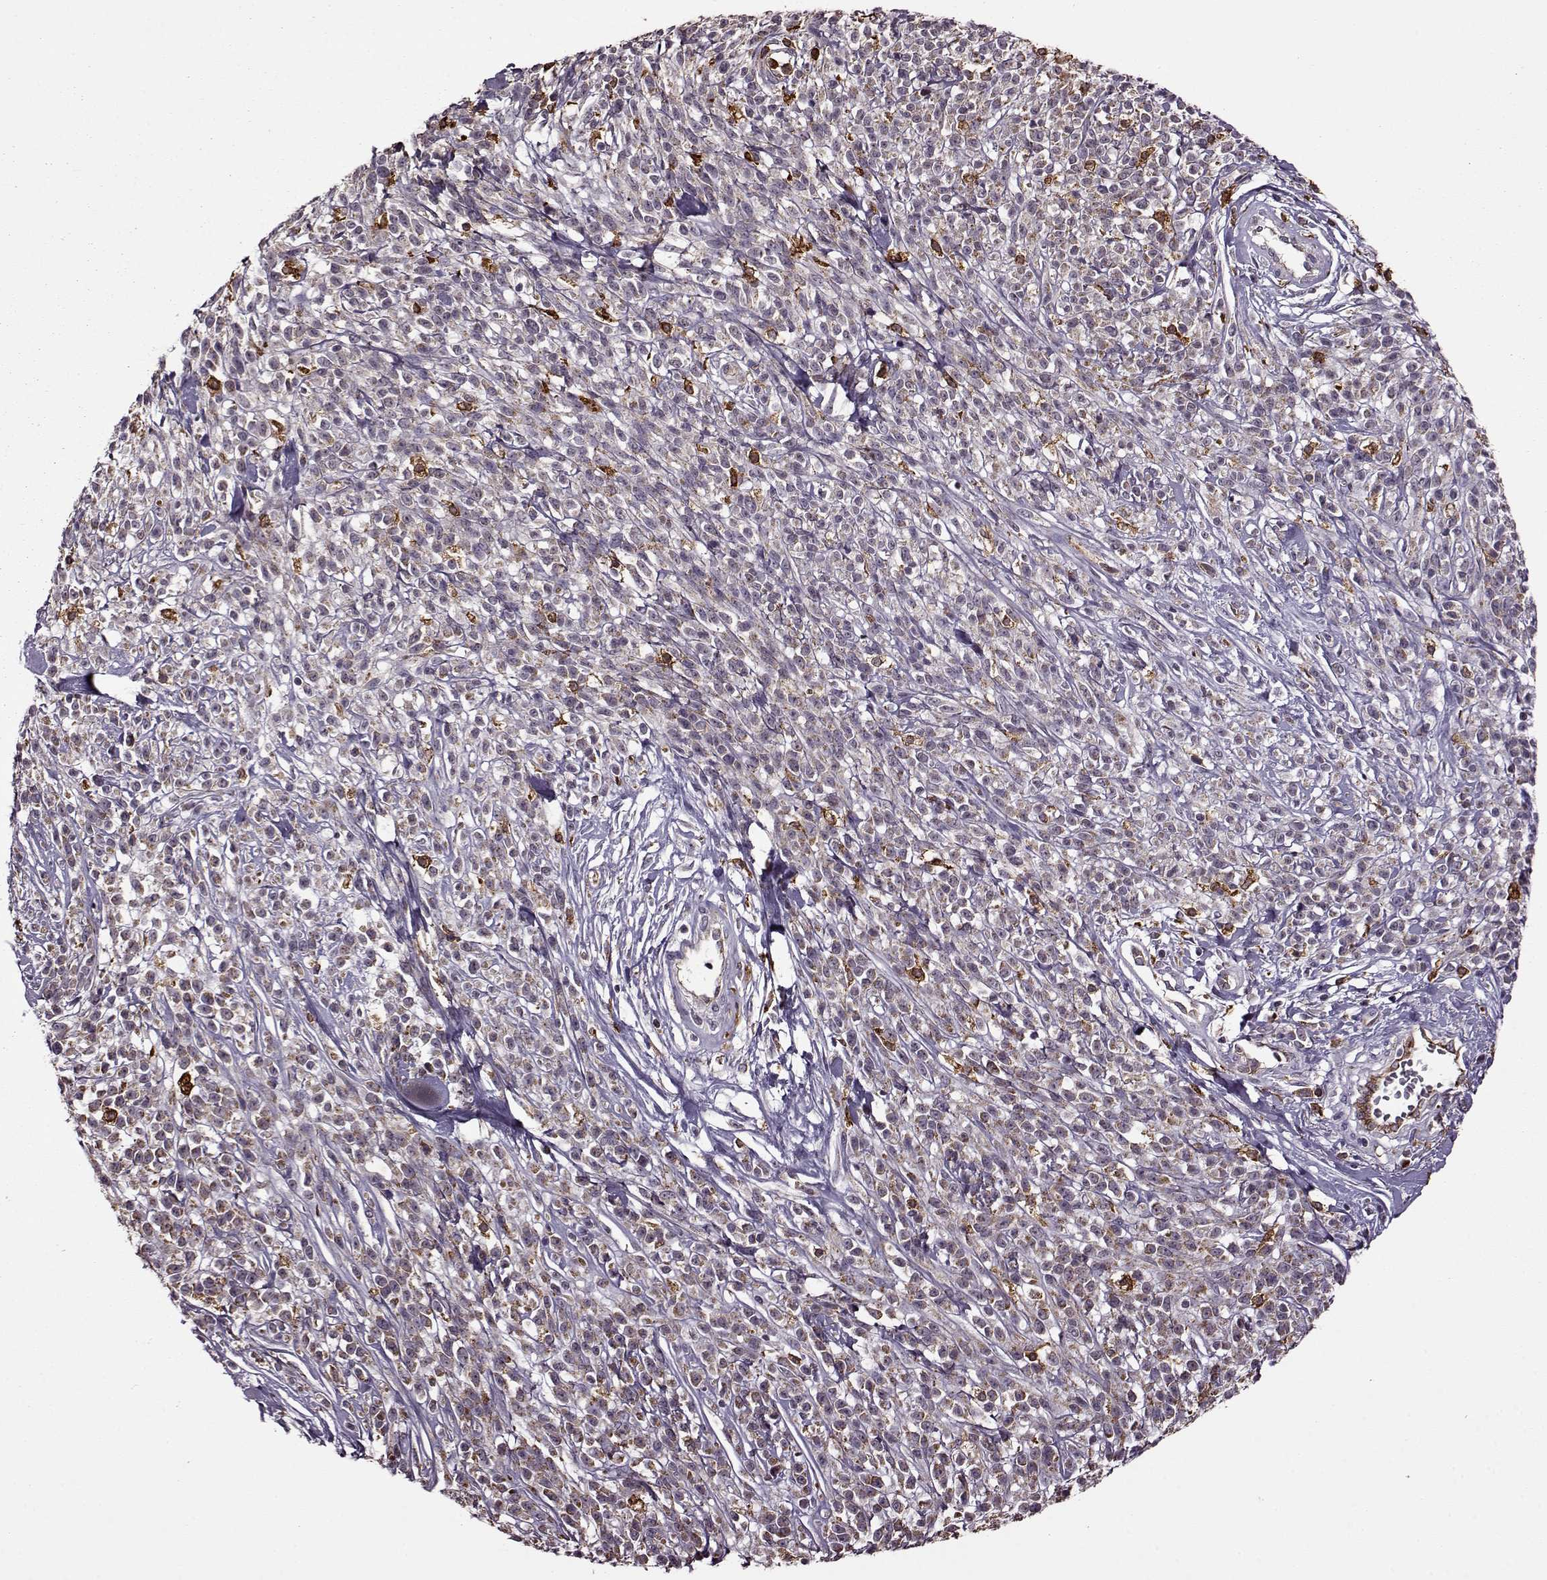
{"staining": {"intensity": "weak", "quantity": "<25%", "location": "cytoplasmic/membranous"}, "tissue": "melanoma", "cell_type": "Tumor cells", "image_type": "cancer", "snomed": [{"axis": "morphology", "description": "Malignant melanoma, NOS"}, {"axis": "topography", "description": "Skin"}, {"axis": "topography", "description": "Skin of trunk"}], "caption": "High power microscopy micrograph of an IHC image of melanoma, revealing no significant positivity in tumor cells.", "gene": "MTSS1", "patient": {"sex": "male", "age": 74}}